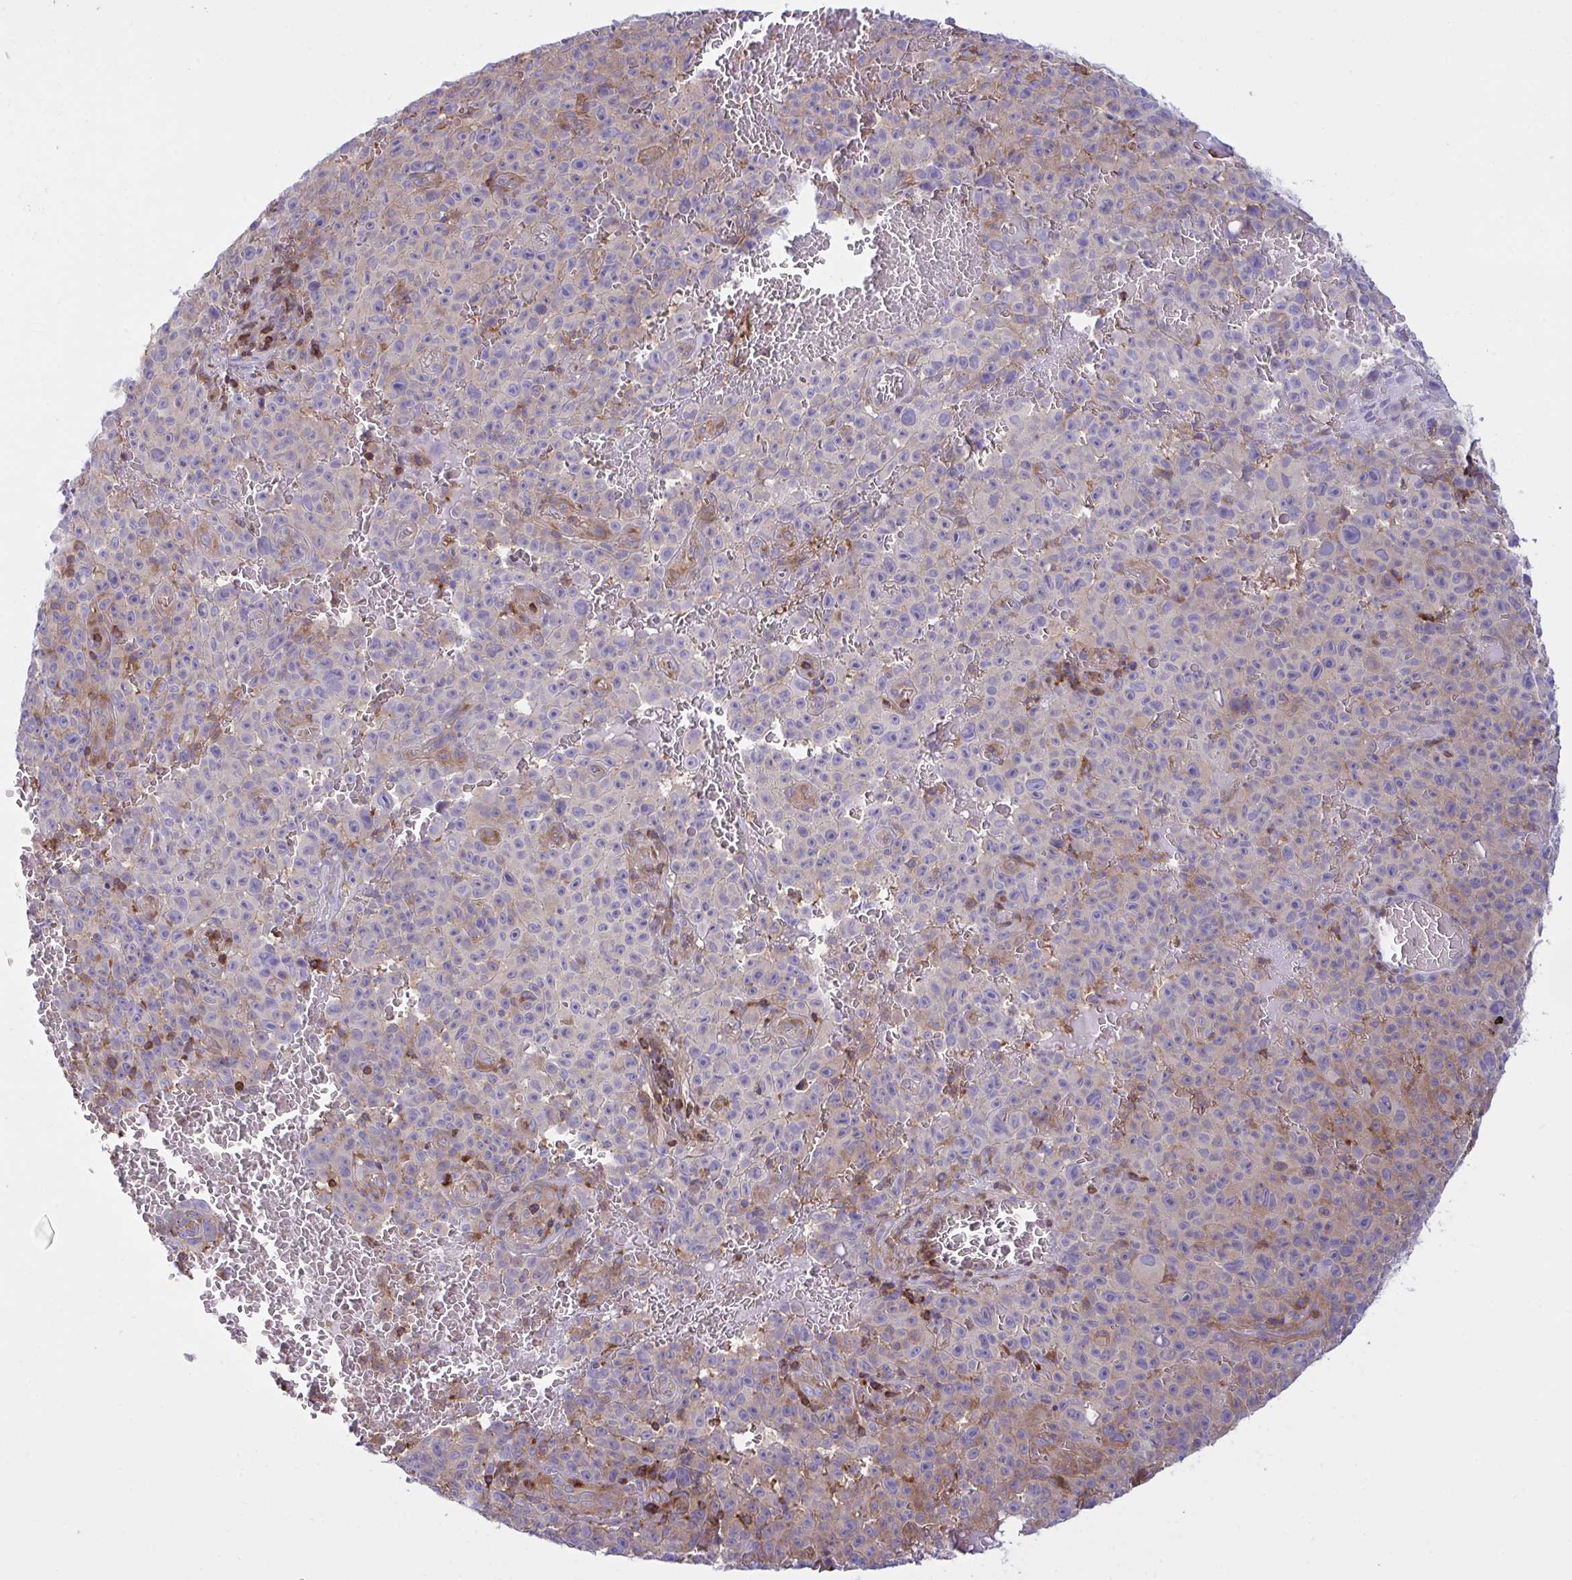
{"staining": {"intensity": "moderate", "quantity": "25%-75%", "location": "cytoplasmic/membranous"}, "tissue": "melanoma", "cell_type": "Tumor cells", "image_type": "cancer", "snomed": [{"axis": "morphology", "description": "Malignant melanoma, NOS"}, {"axis": "topography", "description": "Skin"}], "caption": "Immunohistochemical staining of malignant melanoma shows moderate cytoplasmic/membranous protein expression in about 25%-75% of tumor cells.", "gene": "TSC22D3", "patient": {"sex": "female", "age": 82}}